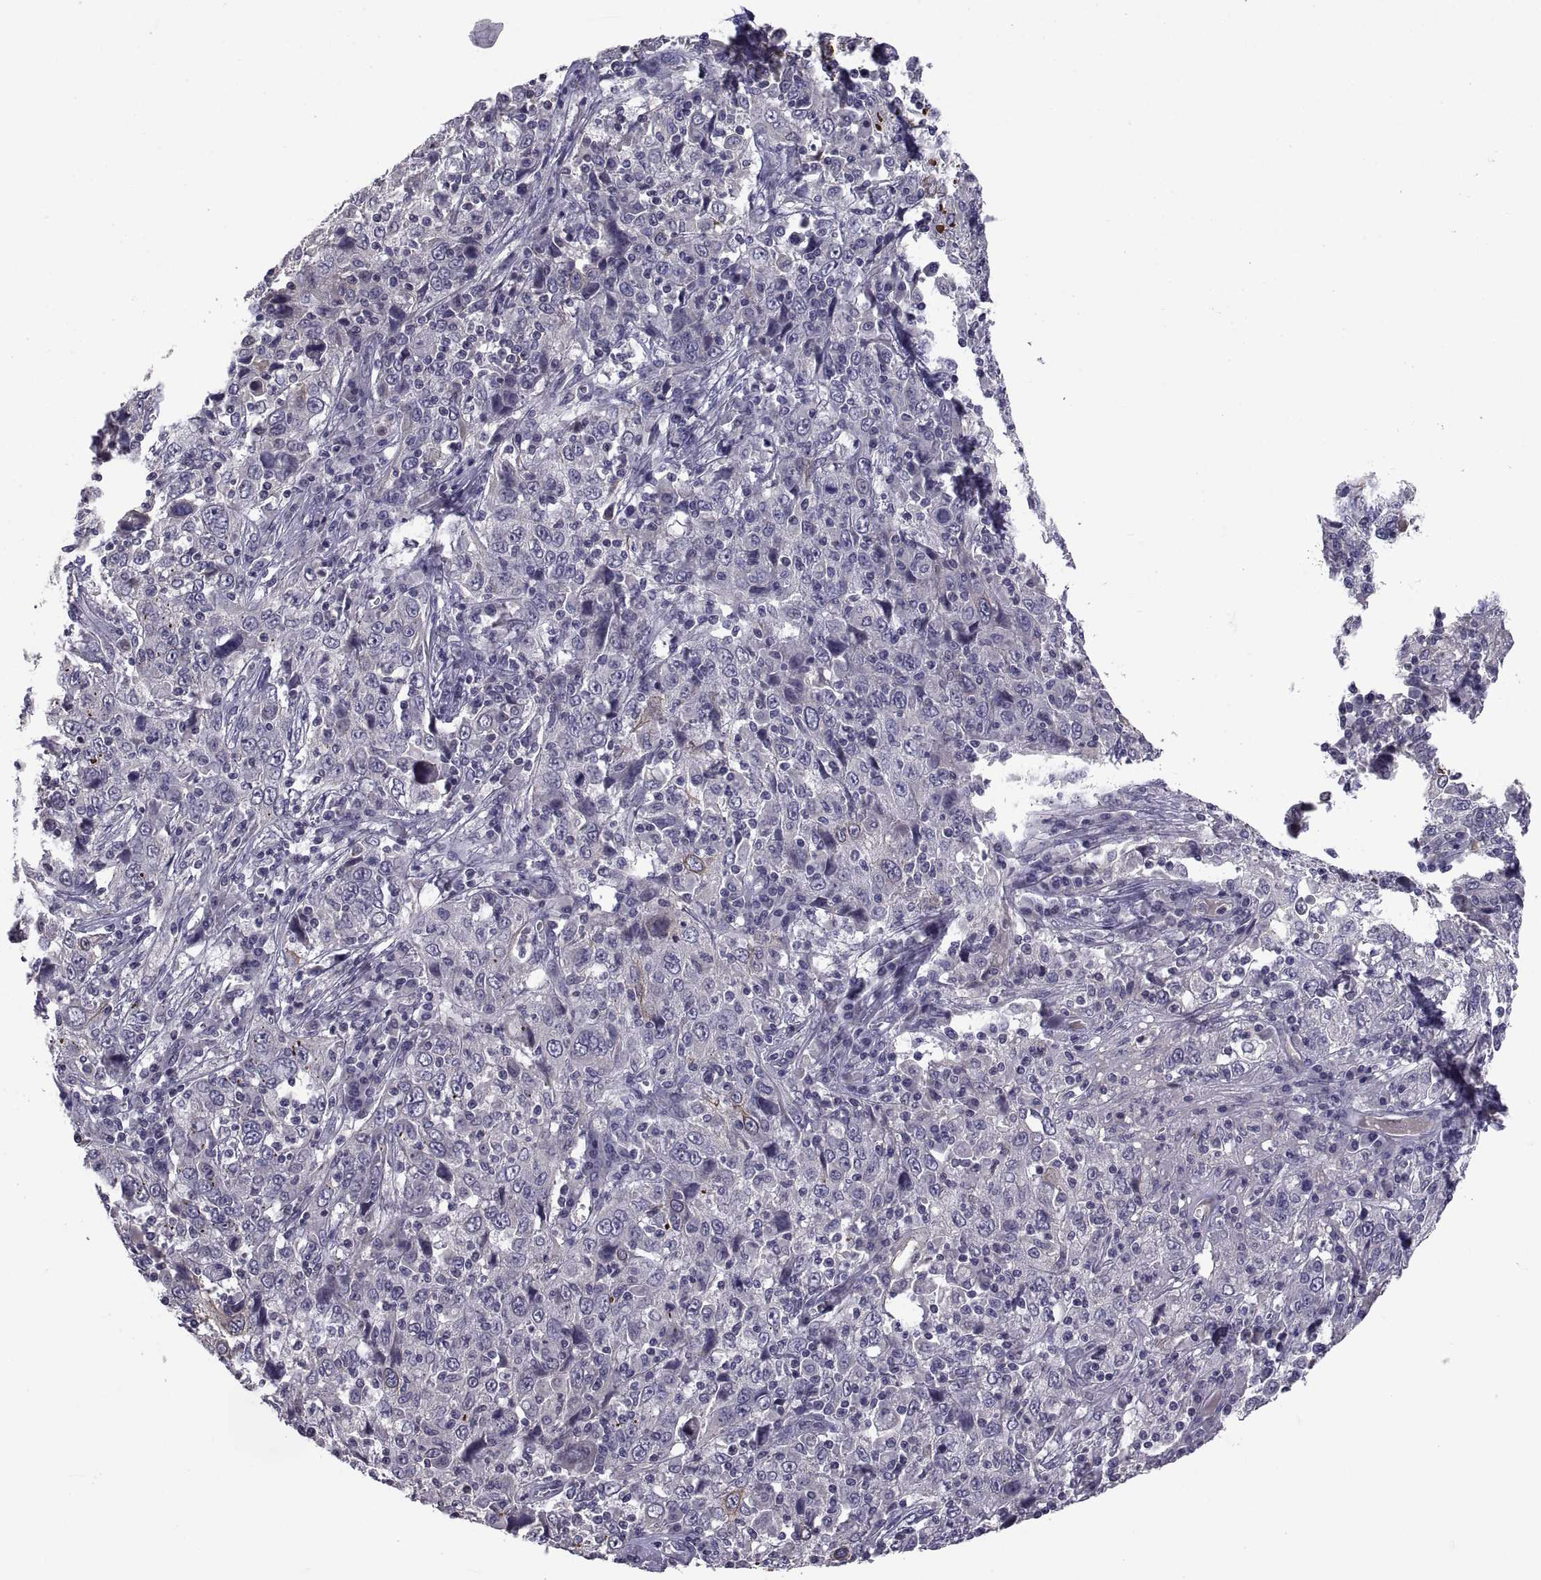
{"staining": {"intensity": "negative", "quantity": "none", "location": "none"}, "tissue": "cervical cancer", "cell_type": "Tumor cells", "image_type": "cancer", "snomed": [{"axis": "morphology", "description": "Squamous cell carcinoma, NOS"}, {"axis": "topography", "description": "Cervix"}], "caption": "The image demonstrates no staining of tumor cells in cervical cancer (squamous cell carcinoma).", "gene": "NPTX2", "patient": {"sex": "female", "age": 46}}